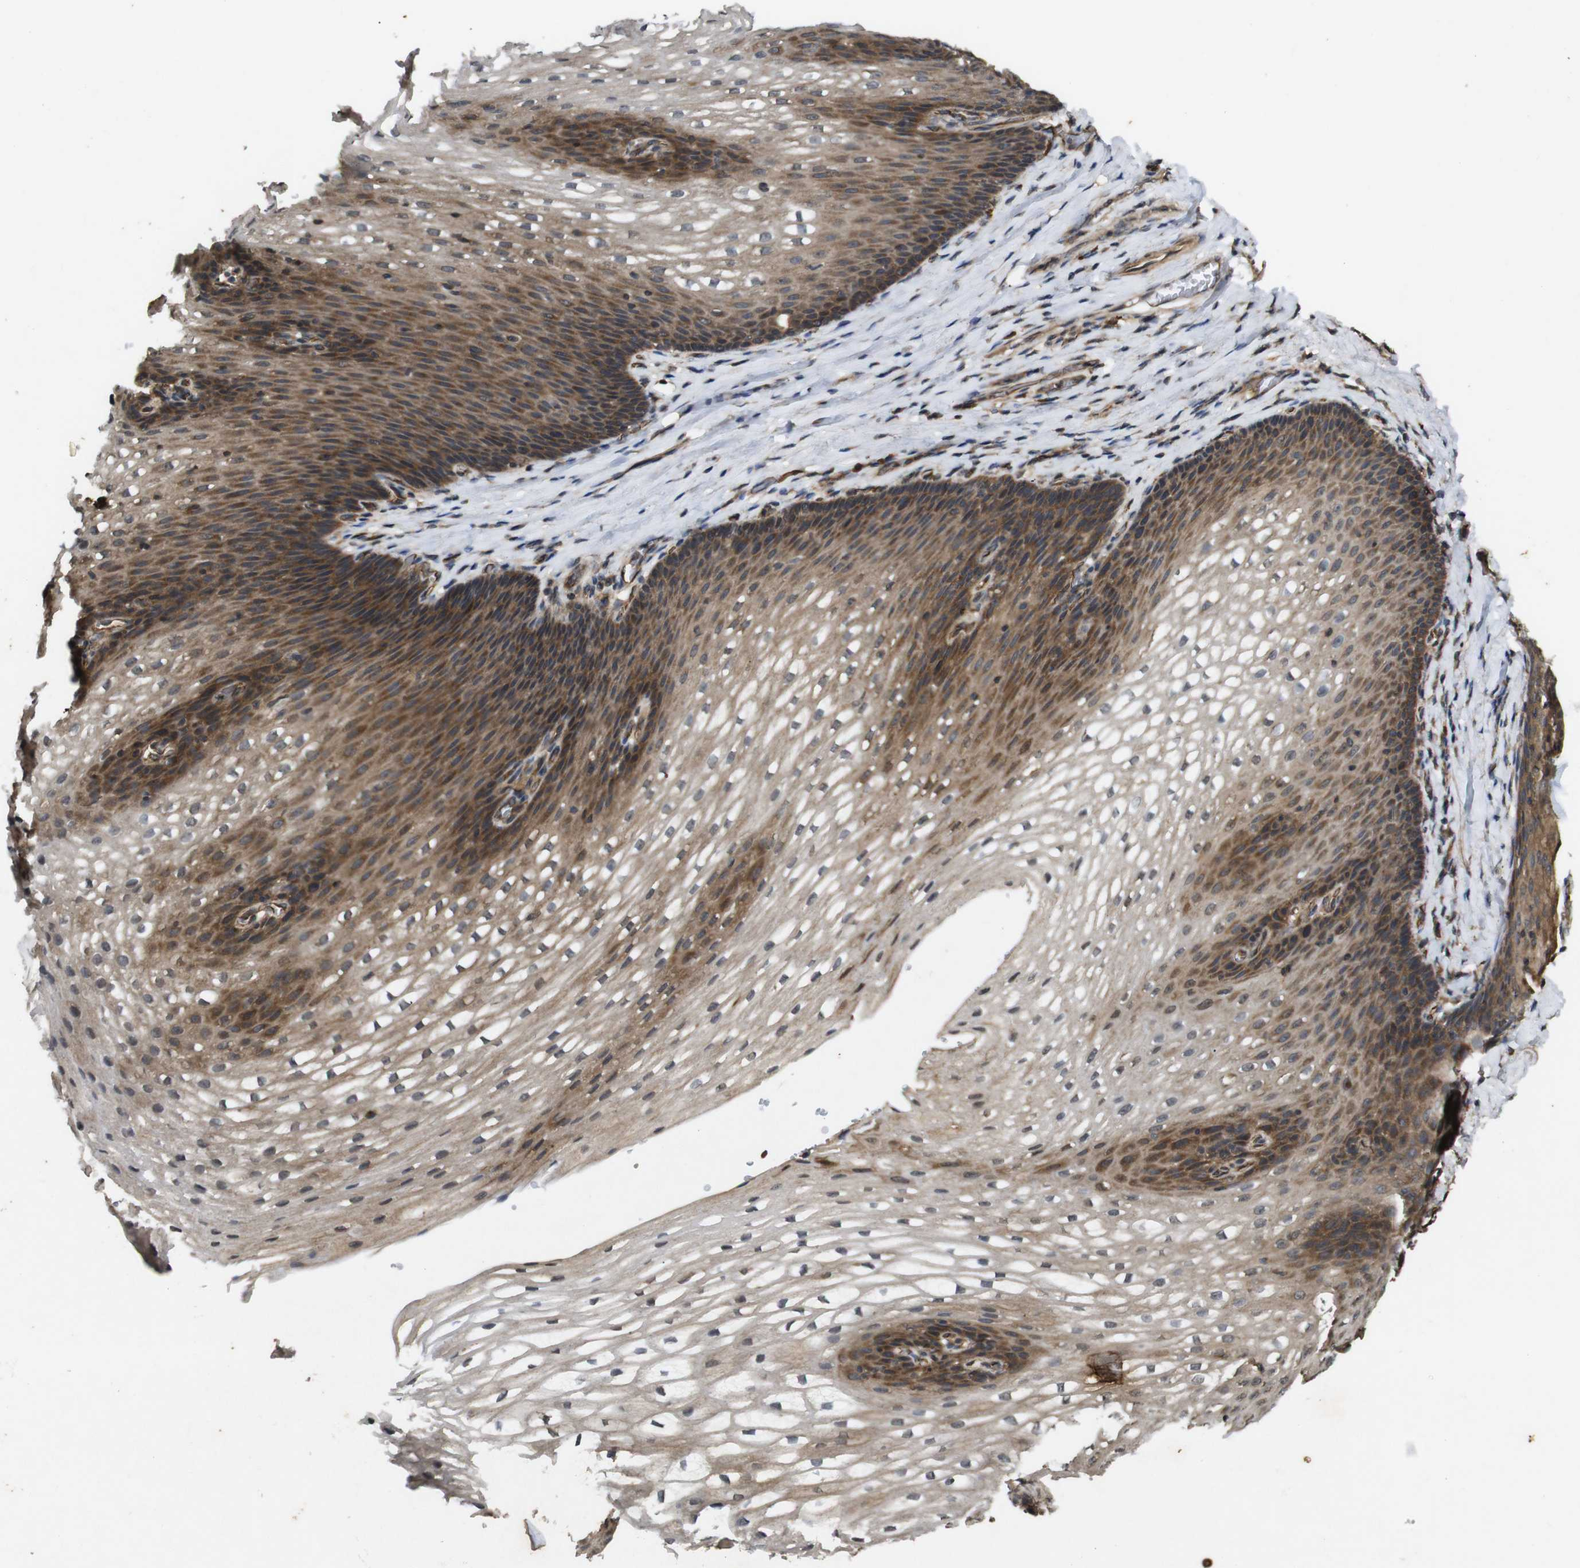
{"staining": {"intensity": "moderate", "quantity": ">75%", "location": "cytoplasmic/membranous"}, "tissue": "esophagus", "cell_type": "Squamous epithelial cells", "image_type": "normal", "snomed": [{"axis": "morphology", "description": "Normal tissue, NOS"}, {"axis": "topography", "description": "Esophagus"}], "caption": "Esophagus was stained to show a protein in brown. There is medium levels of moderate cytoplasmic/membranous staining in about >75% of squamous epithelial cells.", "gene": "RIPK1", "patient": {"sex": "male", "age": 48}}